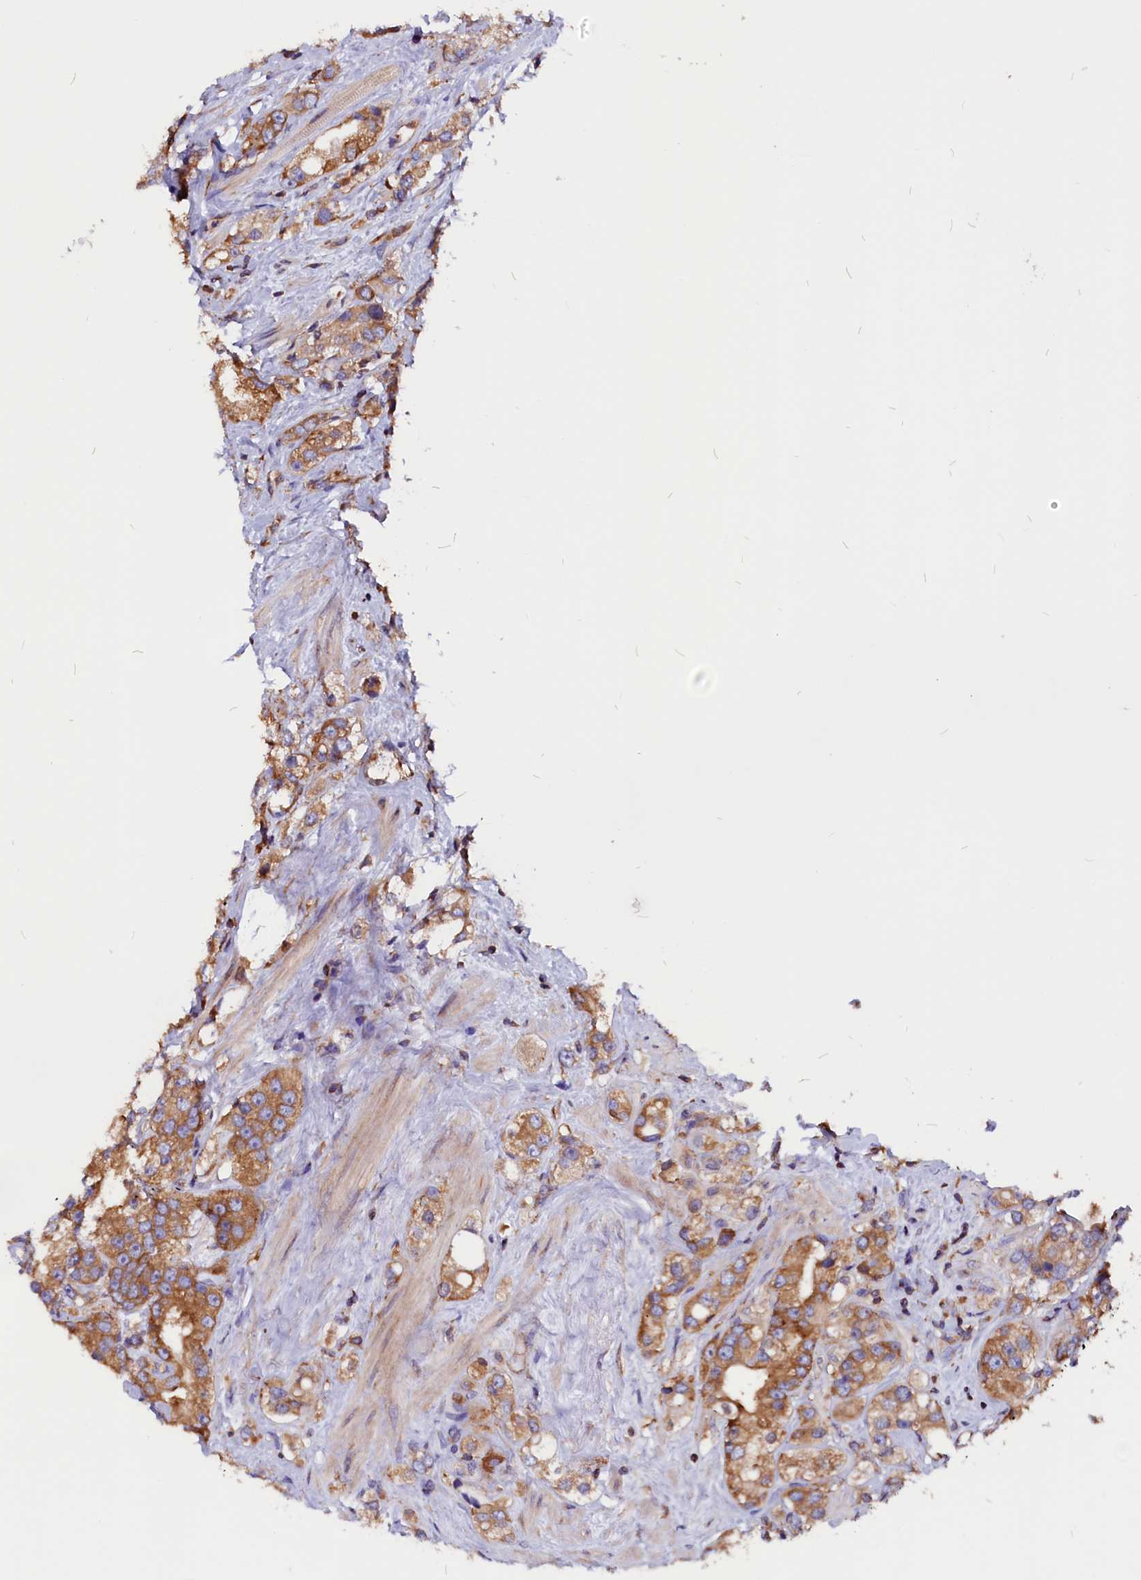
{"staining": {"intensity": "moderate", "quantity": ">75%", "location": "cytoplasmic/membranous"}, "tissue": "prostate cancer", "cell_type": "Tumor cells", "image_type": "cancer", "snomed": [{"axis": "morphology", "description": "Adenocarcinoma, NOS"}, {"axis": "topography", "description": "Prostate"}], "caption": "Approximately >75% of tumor cells in prostate adenocarcinoma reveal moderate cytoplasmic/membranous protein expression as visualized by brown immunohistochemical staining.", "gene": "EIF3G", "patient": {"sex": "male", "age": 79}}